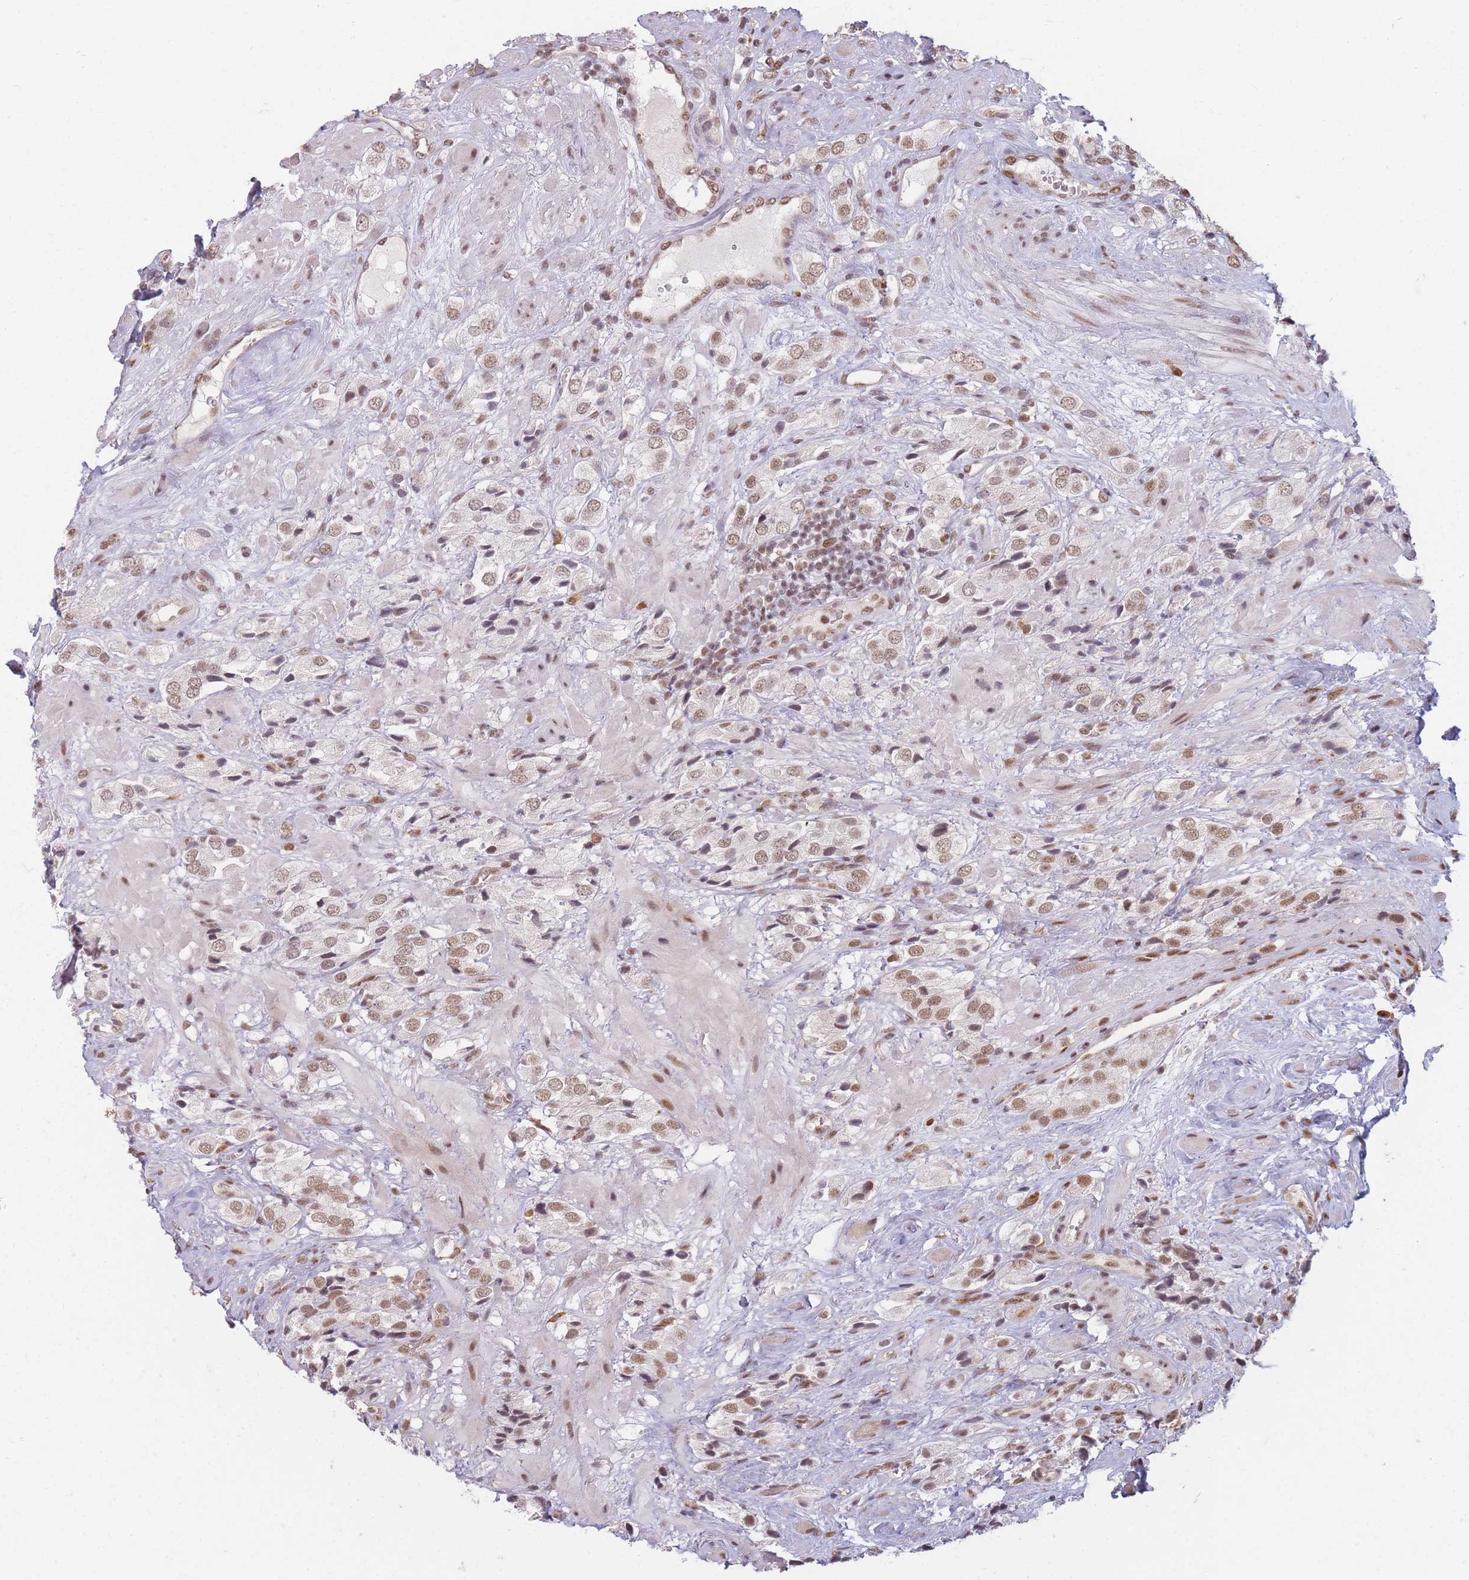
{"staining": {"intensity": "moderate", "quantity": ">75%", "location": "nuclear"}, "tissue": "prostate cancer", "cell_type": "Tumor cells", "image_type": "cancer", "snomed": [{"axis": "morphology", "description": "Adenocarcinoma, High grade"}, {"axis": "topography", "description": "Prostate and seminal vesicle, NOS"}], "caption": "Immunohistochemical staining of human prostate cancer demonstrates medium levels of moderate nuclear protein expression in about >75% of tumor cells.", "gene": "SUPT6H", "patient": {"sex": "male", "age": 64}}